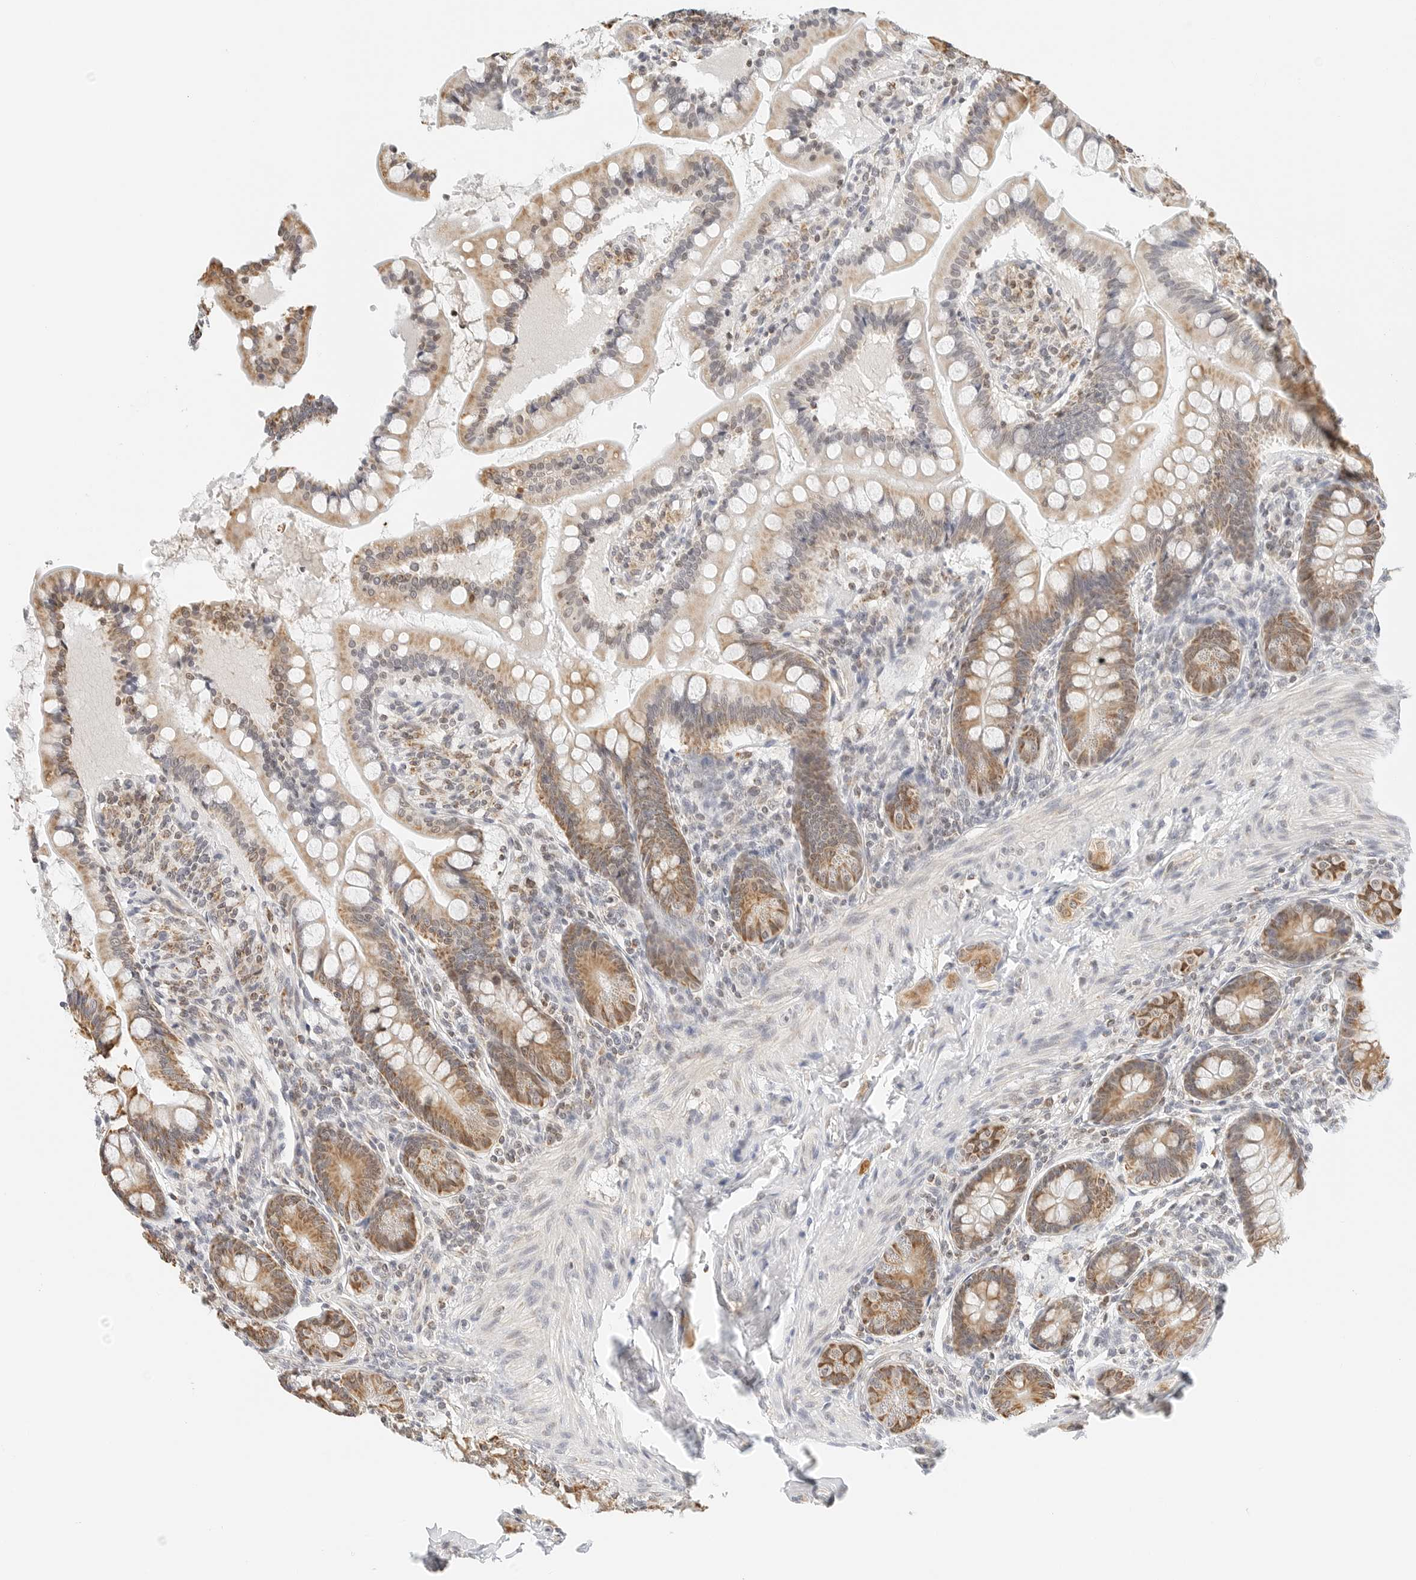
{"staining": {"intensity": "moderate", "quantity": "25%-75%", "location": "cytoplasmic/membranous"}, "tissue": "small intestine", "cell_type": "Glandular cells", "image_type": "normal", "snomed": [{"axis": "morphology", "description": "Normal tissue, NOS"}, {"axis": "topography", "description": "Small intestine"}], "caption": "A brown stain highlights moderate cytoplasmic/membranous positivity of a protein in glandular cells of benign small intestine. The protein is stained brown, and the nuclei are stained in blue (DAB (3,3'-diaminobenzidine) IHC with brightfield microscopy, high magnification).", "gene": "ATL1", "patient": {"sex": "male", "age": 7}}